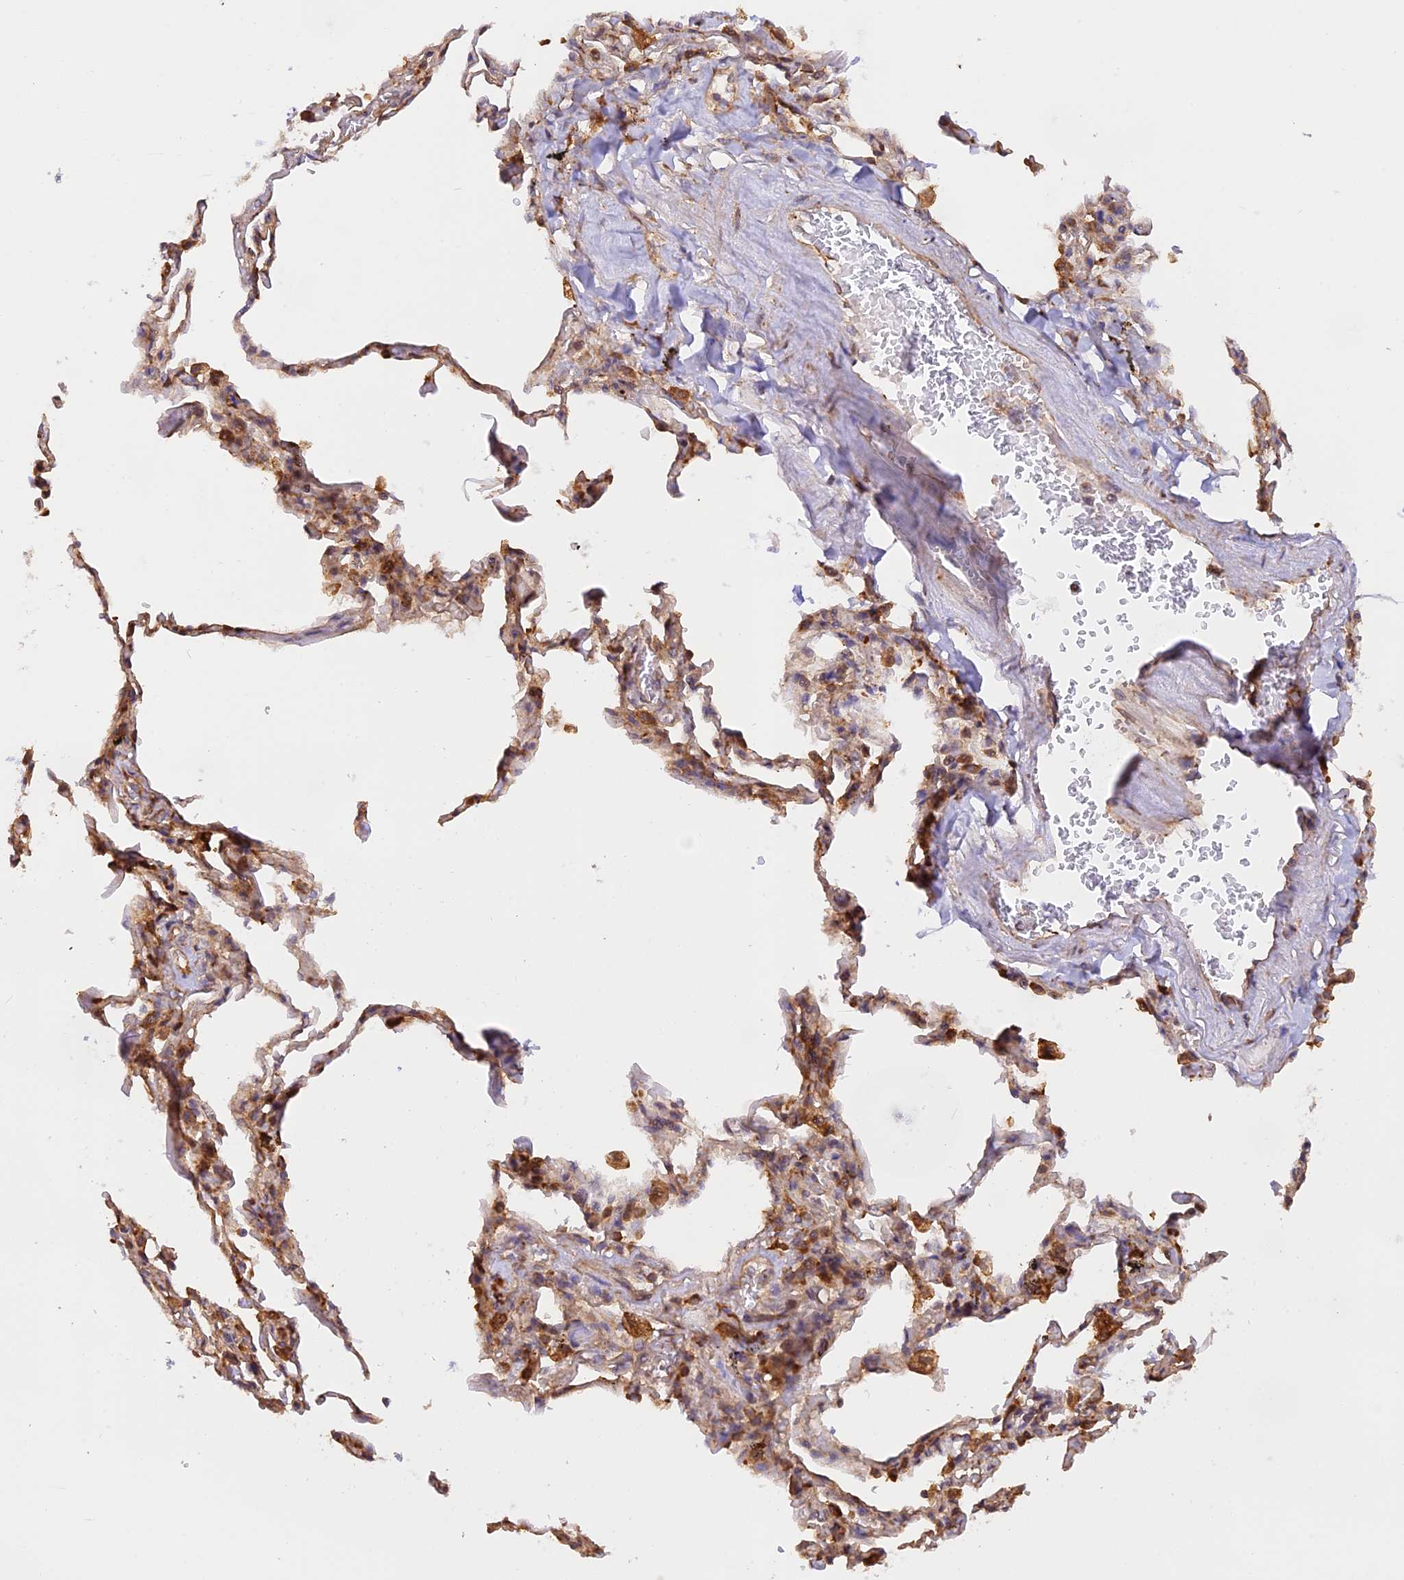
{"staining": {"intensity": "weak", "quantity": "25%-75%", "location": "cytoplasmic/membranous"}, "tissue": "adipose tissue", "cell_type": "Adipocytes", "image_type": "normal", "snomed": [{"axis": "morphology", "description": "Normal tissue, NOS"}, {"axis": "topography", "description": "Lymph node"}, {"axis": "topography", "description": "Bronchus"}], "caption": "Adipocytes reveal low levels of weak cytoplasmic/membranous expression in about 25%-75% of cells in unremarkable human adipose tissue. Nuclei are stained in blue.", "gene": "RPL5", "patient": {"sex": "male", "age": 63}}